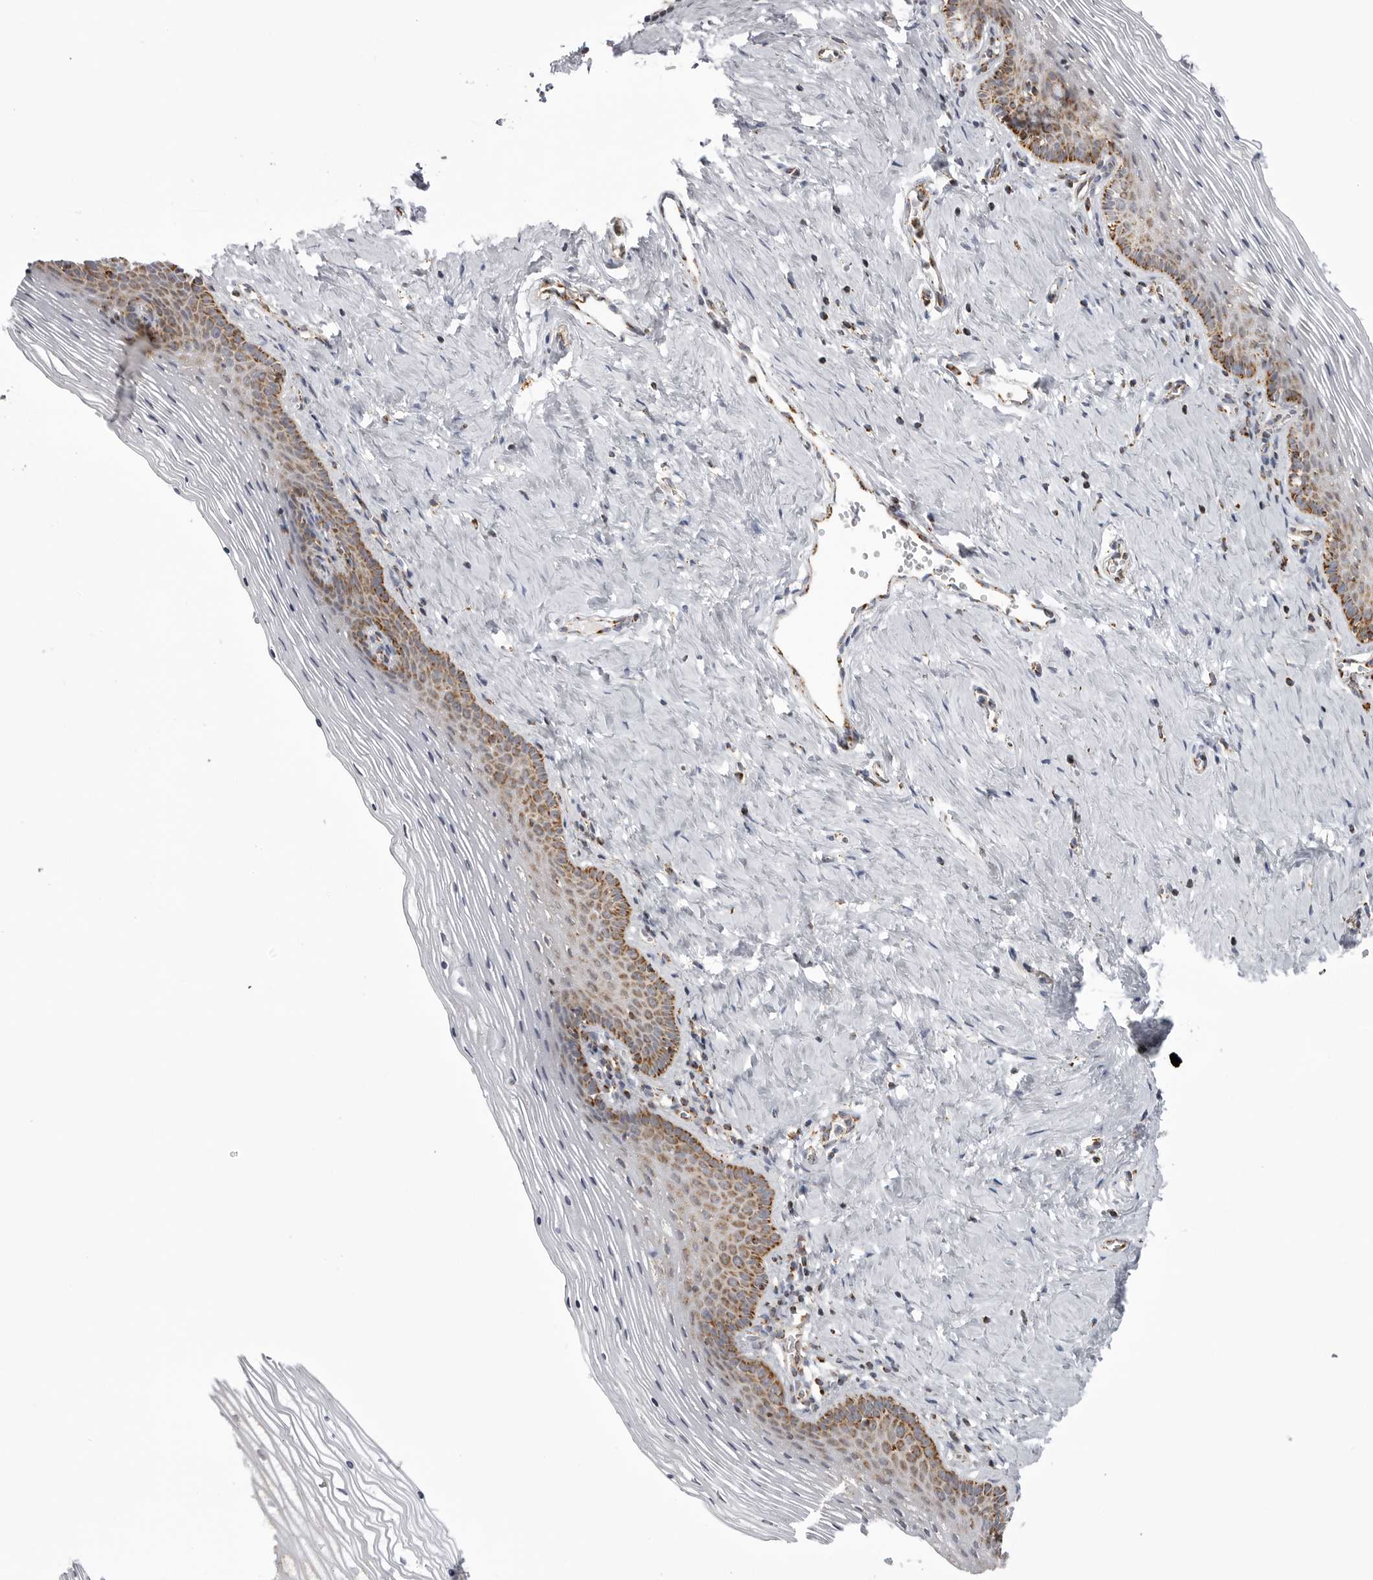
{"staining": {"intensity": "moderate", "quantity": "25%-75%", "location": "cytoplasmic/membranous"}, "tissue": "vagina", "cell_type": "Squamous epithelial cells", "image_type": "normal", "snomed": [{"axis": "morphology", "description": "Normal tissue, NOS"}, {"axis": "topography", "description": "Vagina"}], "caption": "A brown stain highlights moderate cytoplasmic/membranous positivity of a protein in squamous epithelial cells of normal human vagina.", "gene": "TUFM", "patient": {"sex": "female", "age": 32}}